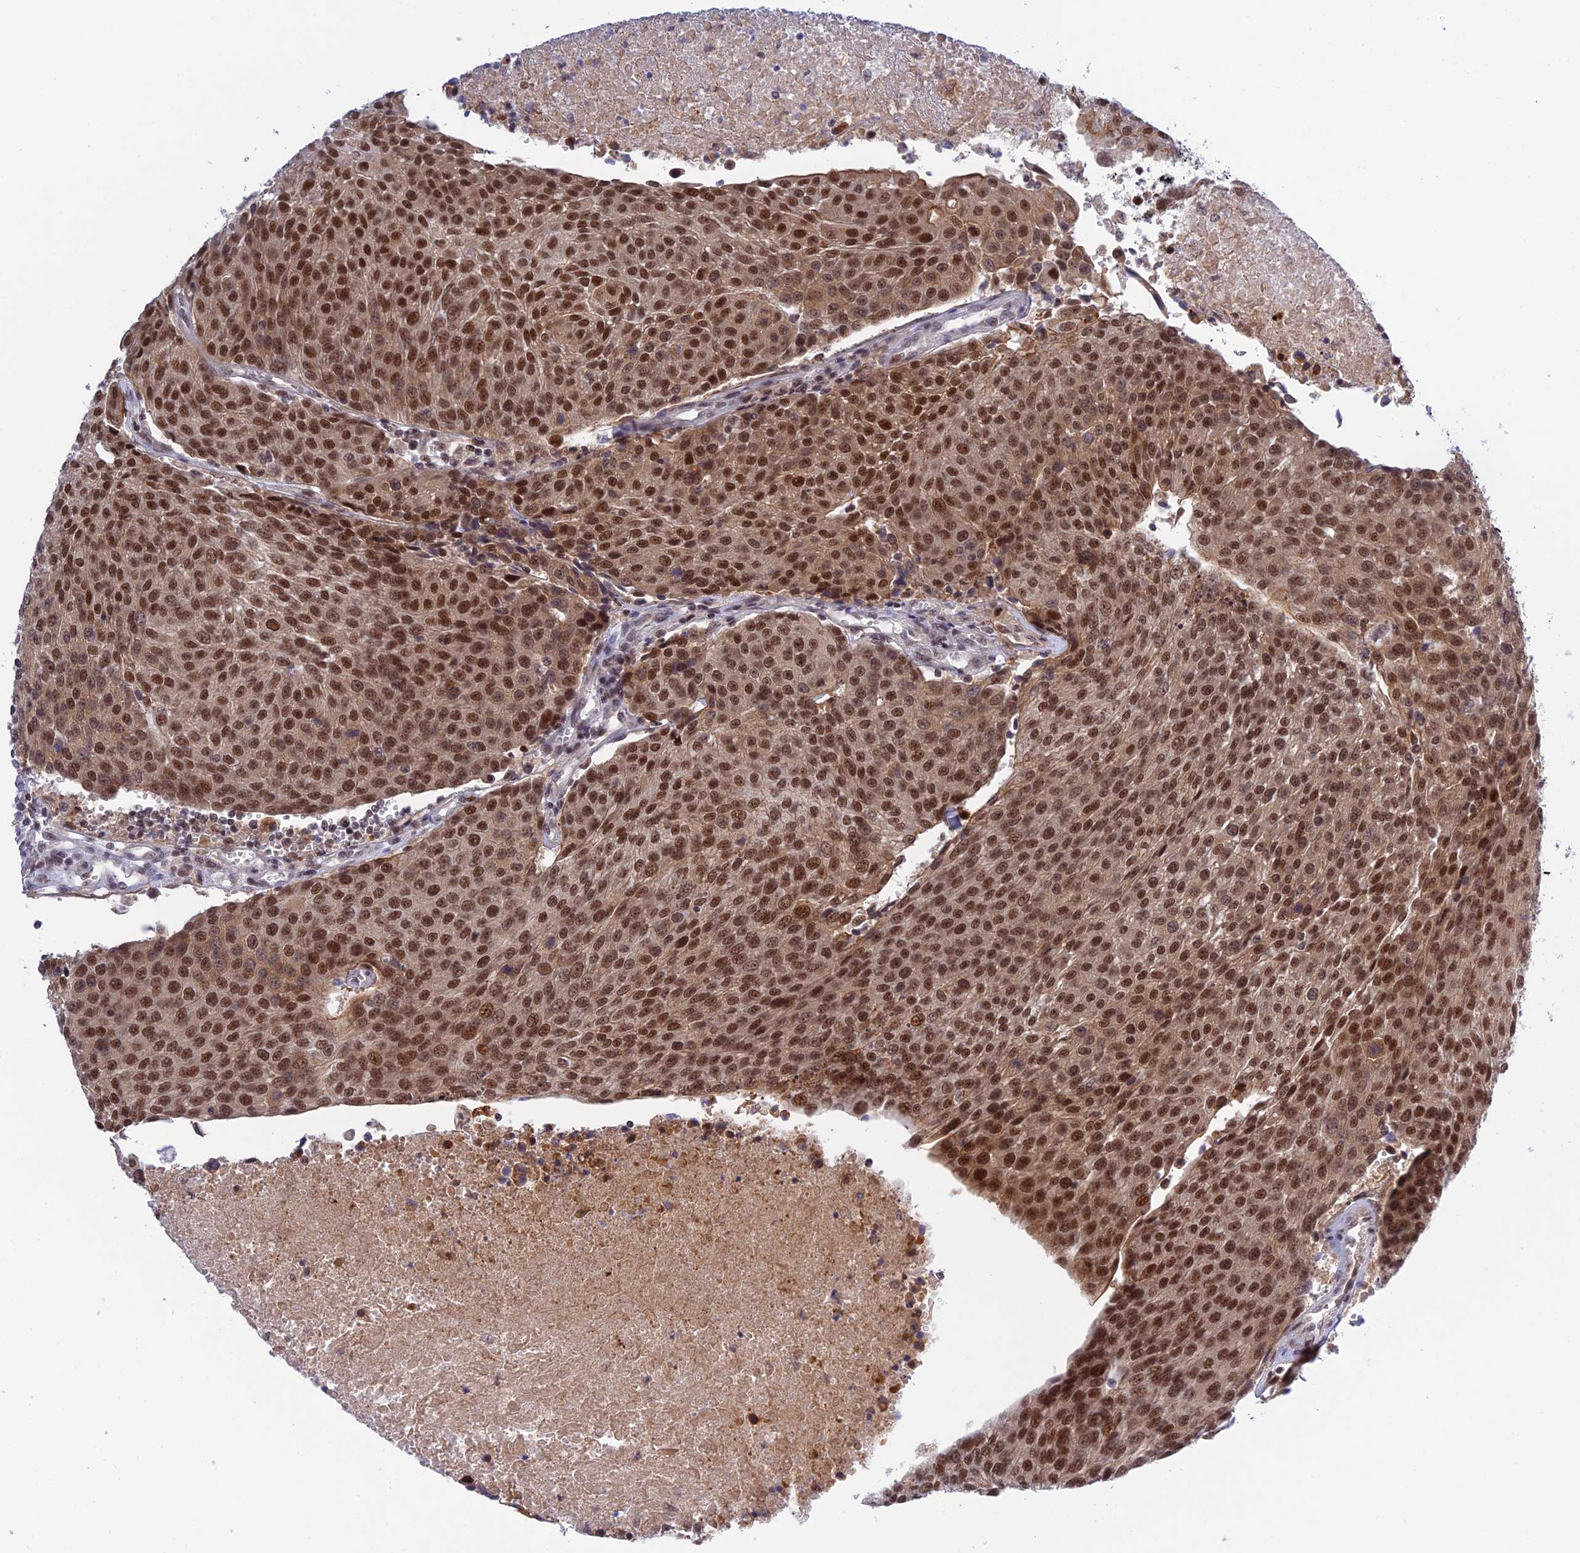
{"staining": {"intensity": "strong", "quantity": ">75%", "location": "nuclear"}, "tissue": "urothelial cancer", "cell_type": "Tumor cells", "image_type": "cancer", "snomed": [{"axis": "morphology", "description": "Urothelial carcinoma, High grade"}, {"axis": "topography", "description": "Urinary bladder"}], "caption": "Immunohistochemical staining of human urothelial cancer demonstrates strong nuclear protein staining in about >75% of tumor cells.", "gene": "TCEA1", "patient": {"sex": "female", "age": 85}}